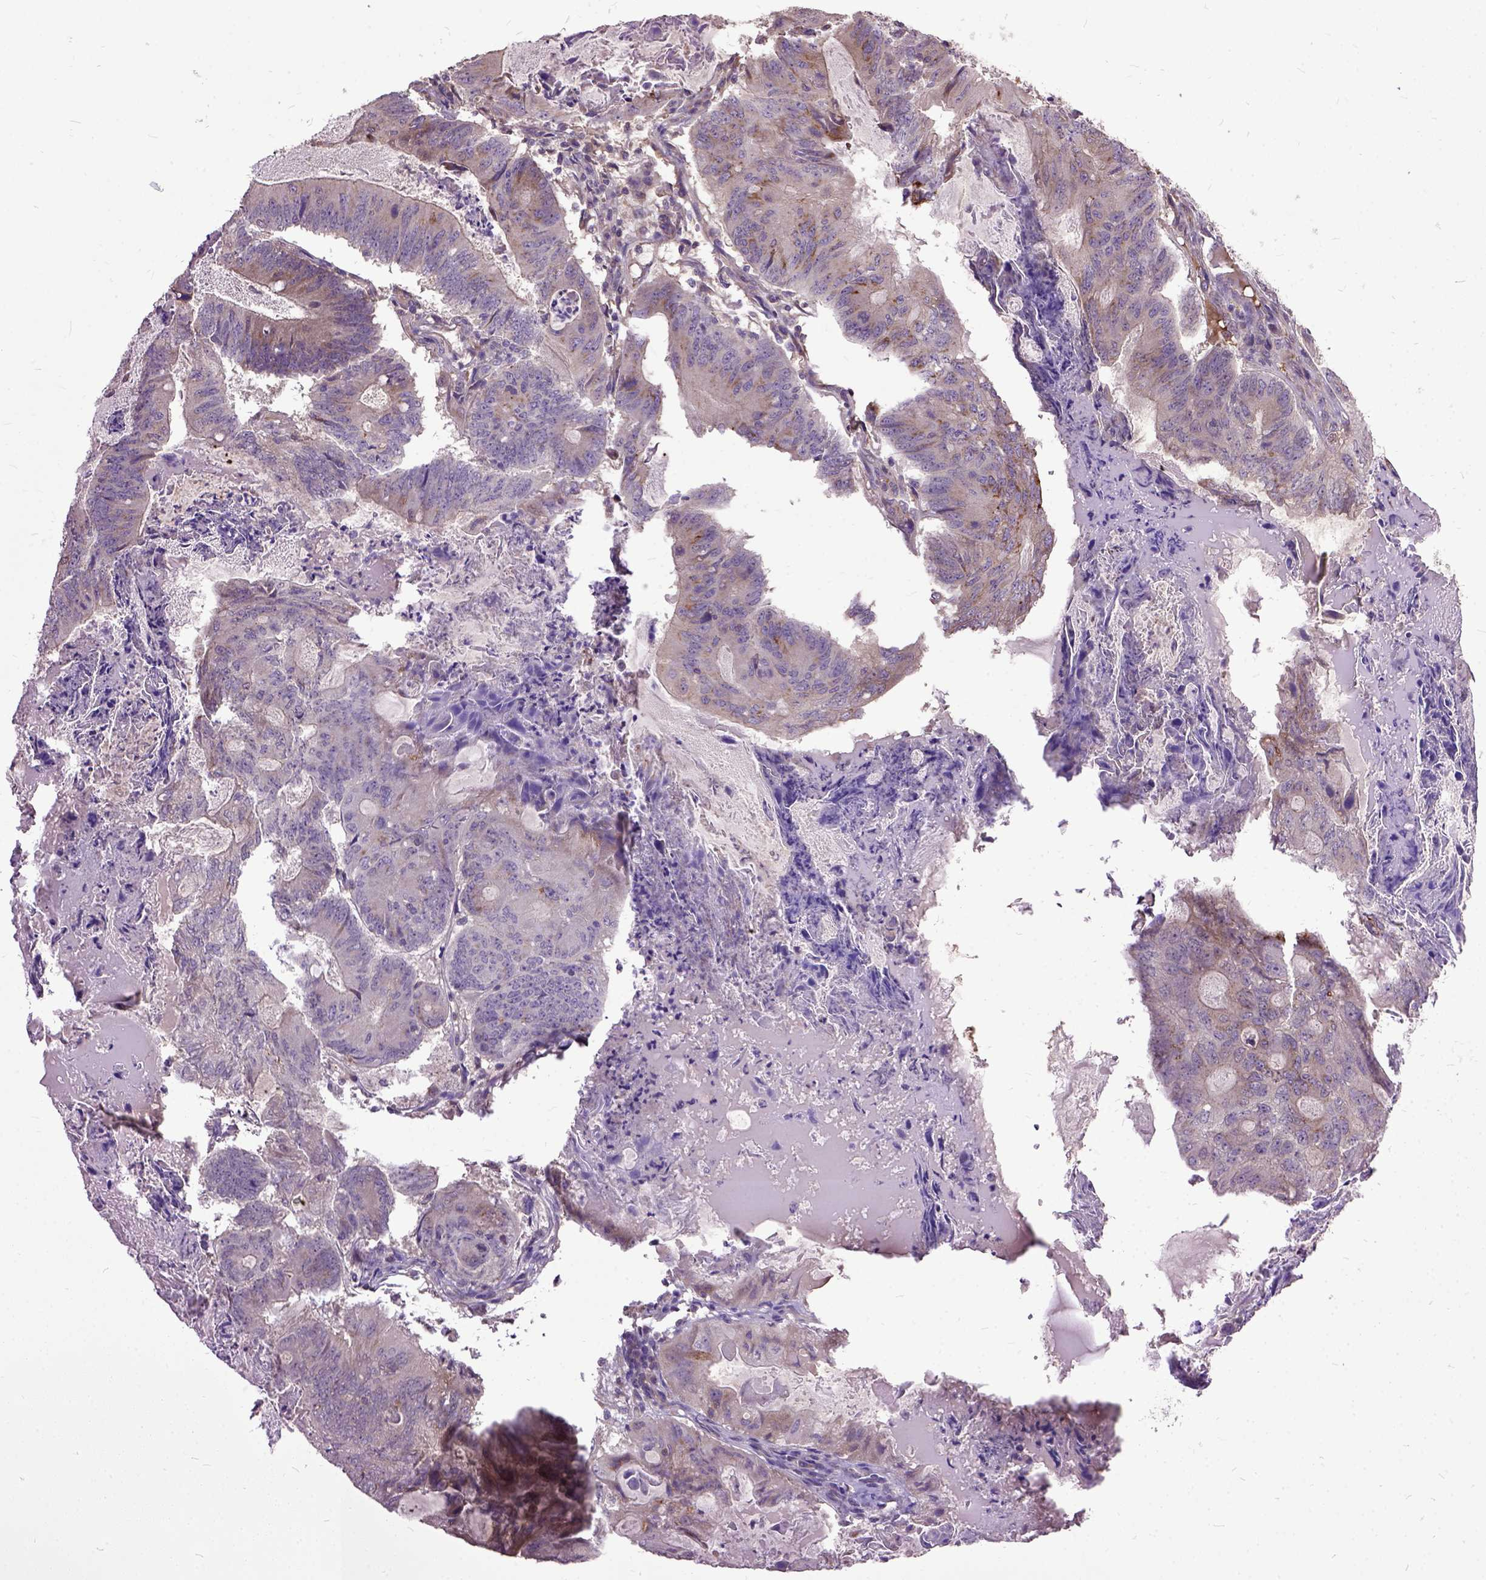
{"staining": {"intensity": "negative", "quantity": "none", "location": "none"}, "tissue": "colorectal cancer", "cell_type": "Tumor cells", "image_type": "cancer", "snomed": [{"axis": "morphology", "description": "Adenocarcinoma, NOS"}, {"axis": "topography", "description": "Colon"}], "caption": "Immunohistochemical staining of colorectal adenocarcinoma displays no significant staining in tumor cells.", "gene": "AREG", "patient": {"sex": "female", "age": 70}}